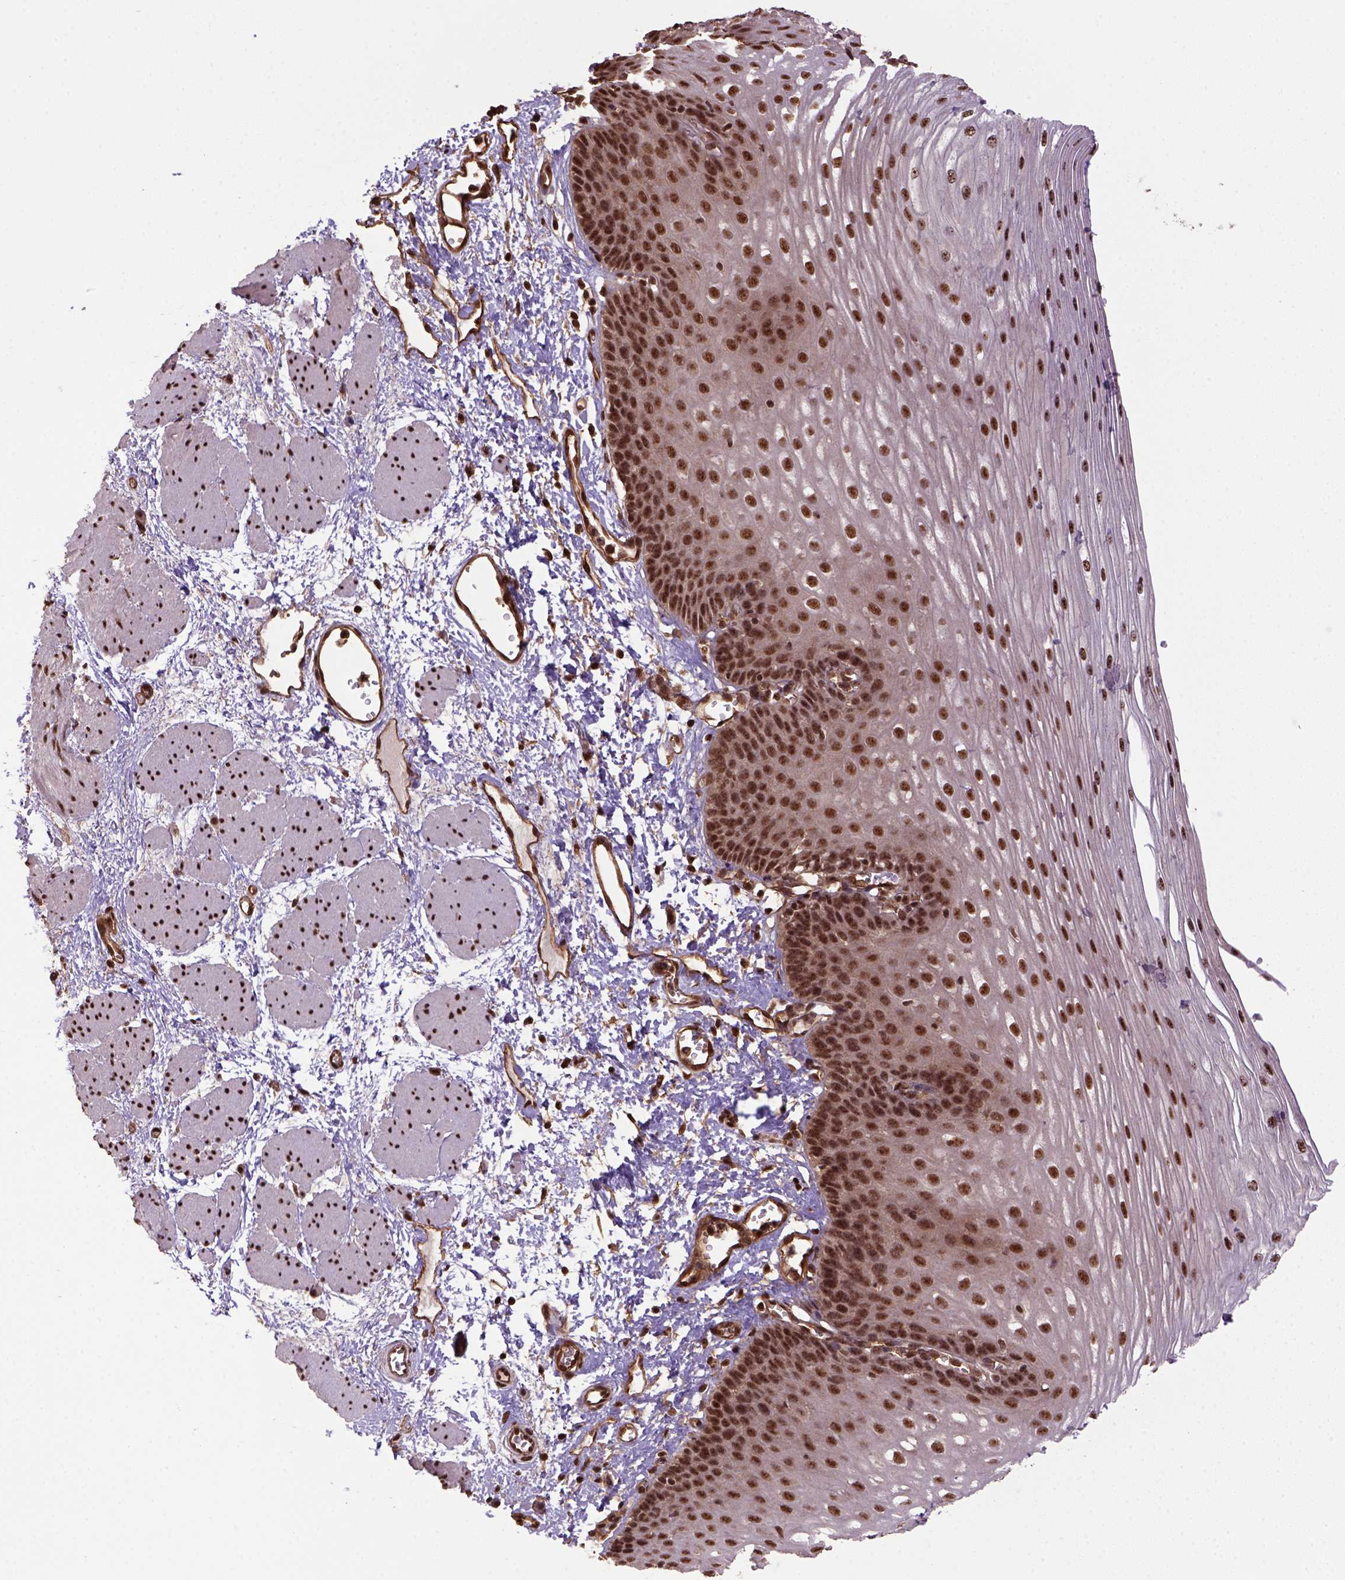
{"staining": {"intensity": "strong", "quantity": ">75%", "location": "nuclear"}, "tissue": "esophagus", "cell_type": "Squamous epithelial cells", "image_type": "normal", "snomed": [{"axis": "morphology", "description": "Normal tissue, NOS"}, {"axis": "topography", "description": "Esophagus"}], "caption": "Strong nuclear positivity for a protein is identified in about >75% of squamous epithelial cells of unremarkable esophagus using immunohistochemistry (IHC).", "gene": "PPIG", "patient": {"sex": "male", "age": 62}}